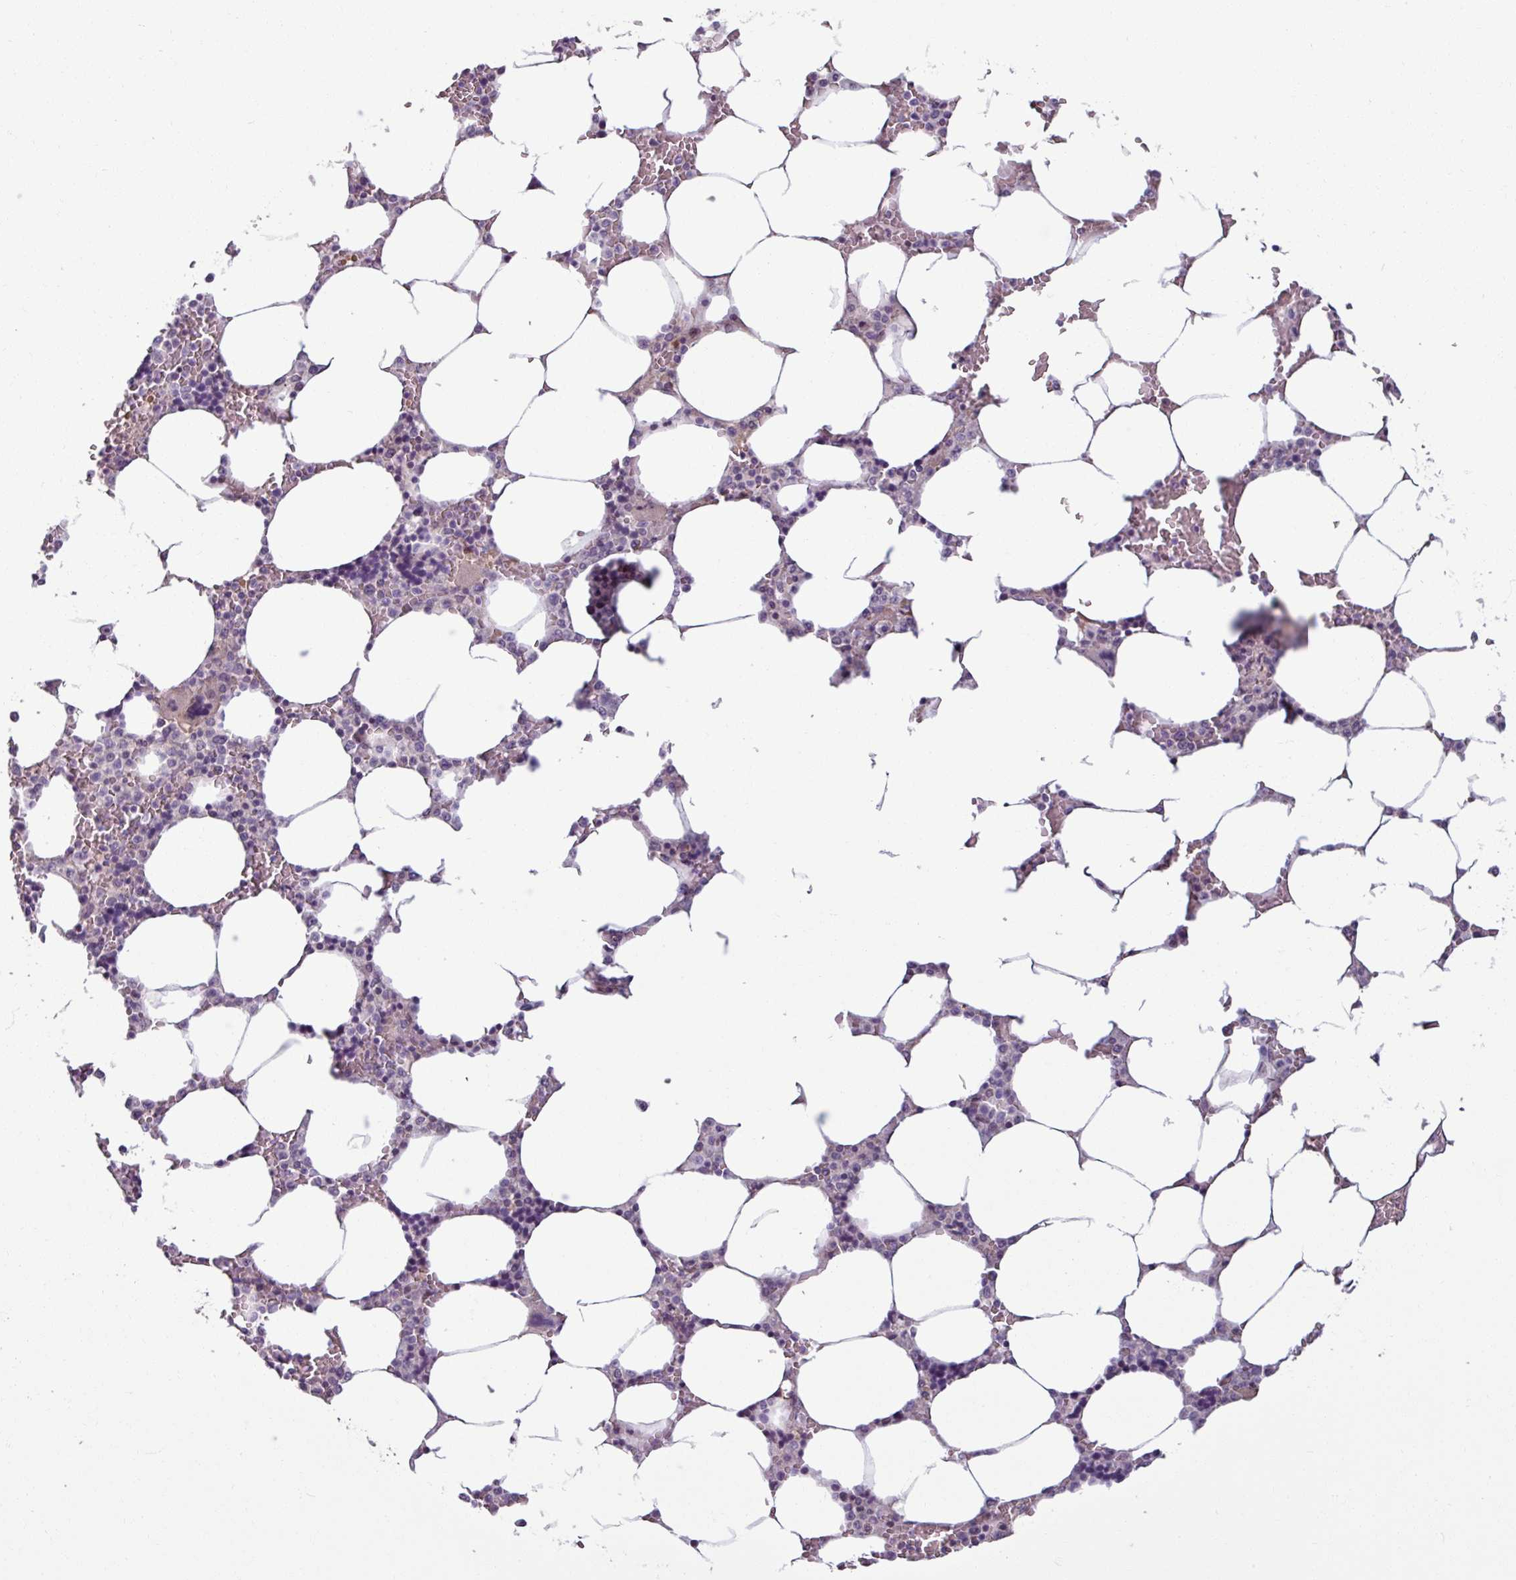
{"staining": {"intensity": "weak", "quantity": "<25%", "location": "nuclear"}, "tissue": "bone marrow", "cell_type": "Hematopoietic cells", "image_type": "normal", "snomed": [{"axis": "morphology", "description": "Normal tissue, NOS"}, {"axis": "topography", "description": "Bone marrow"}], "caption": "Protein analysis of normal bone marrow reveals no significant staining in hematopoietic cells.", "gene": "PNMA6A", "patient": {"sex": "male", "age": 64}}